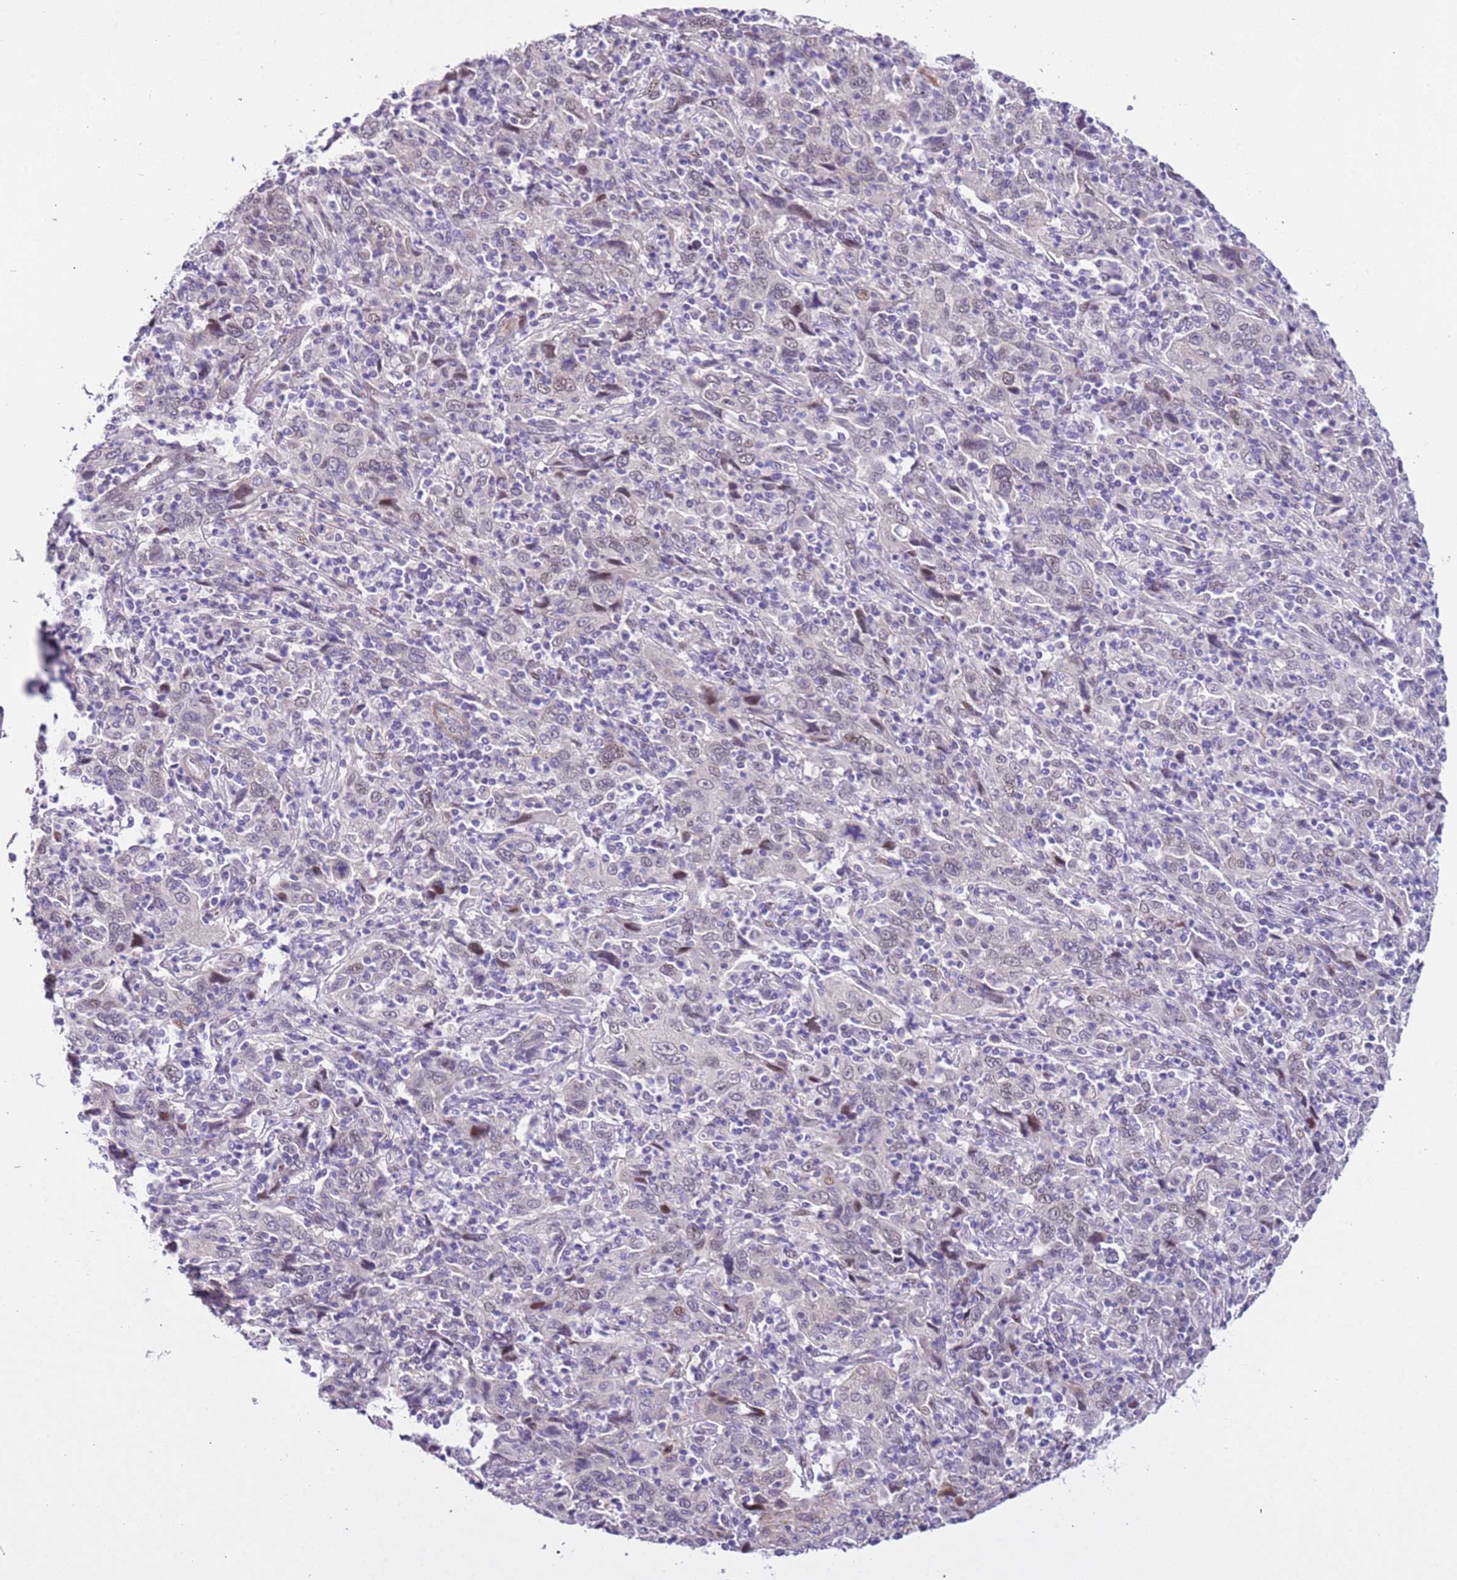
{"staining": {"intensity": "negative", "quantity": "none", "location": "none"}, "tissue": "cervical cancer", "cell_type": "Tumor cells", "image_type": "cancer", "snomed": [{"axis": "morphology", "description": "Squamous cell carcinoma, NOS"}, {"axis": "topography", "description": "Cervix"}], "caption": "High magnification brightfield microscopy of cervical cancer (squamous cell carcinoma) stained with DAB (3,3'-diaminobenzidine) (brown) and counterstained with hematoxylin (blue): tumor cells show no significant positivity. (Brightfield microscopy of DAB (3,3'-diaminobenzidine) immunohistochemistry at high magnification).", "gene": "PLEKHH1", "patient": {"sex": "female", "age": 46}}